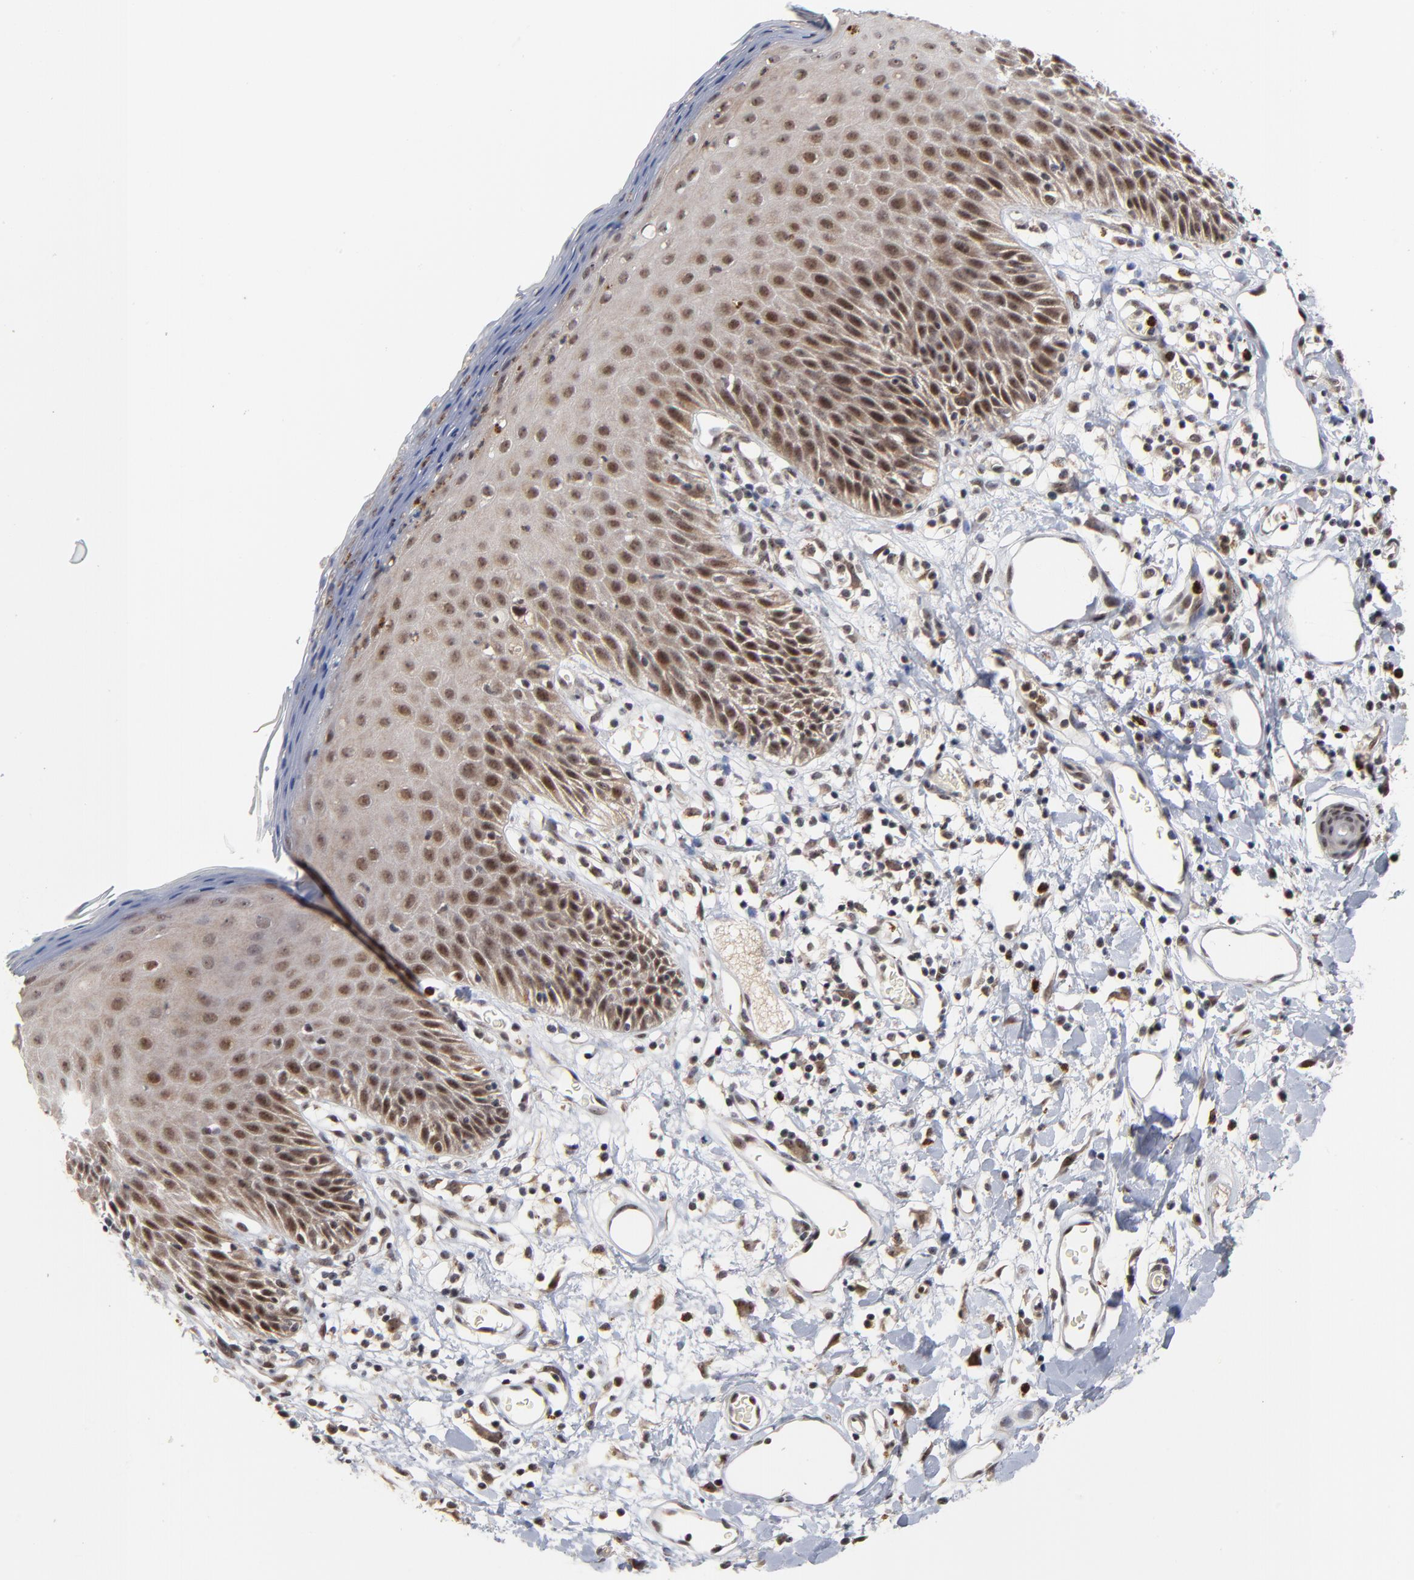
{"staining": {"intensity": "strong", "quantity": ">75%", "location": "cytoplasmic/membranous,nuclear"}, "tissue": "skin", "cell_type": "Epidermal cells", "image_type": "normal", "snomed": [{"axis": "morphology", "description": "Normal tissue, NOS"}, {"axis": "topography", "description": "Vulva"}, {"axis": "topography", "description": "Peripheral nerve tissue"}], "caption": "Strong cytoplasmic/membranous,nuclear expression is present in about >75% of epidermal cells in unremarkable skin.", "gene": "ZNF419", "patient": {"sex": "female", "age": 68}}